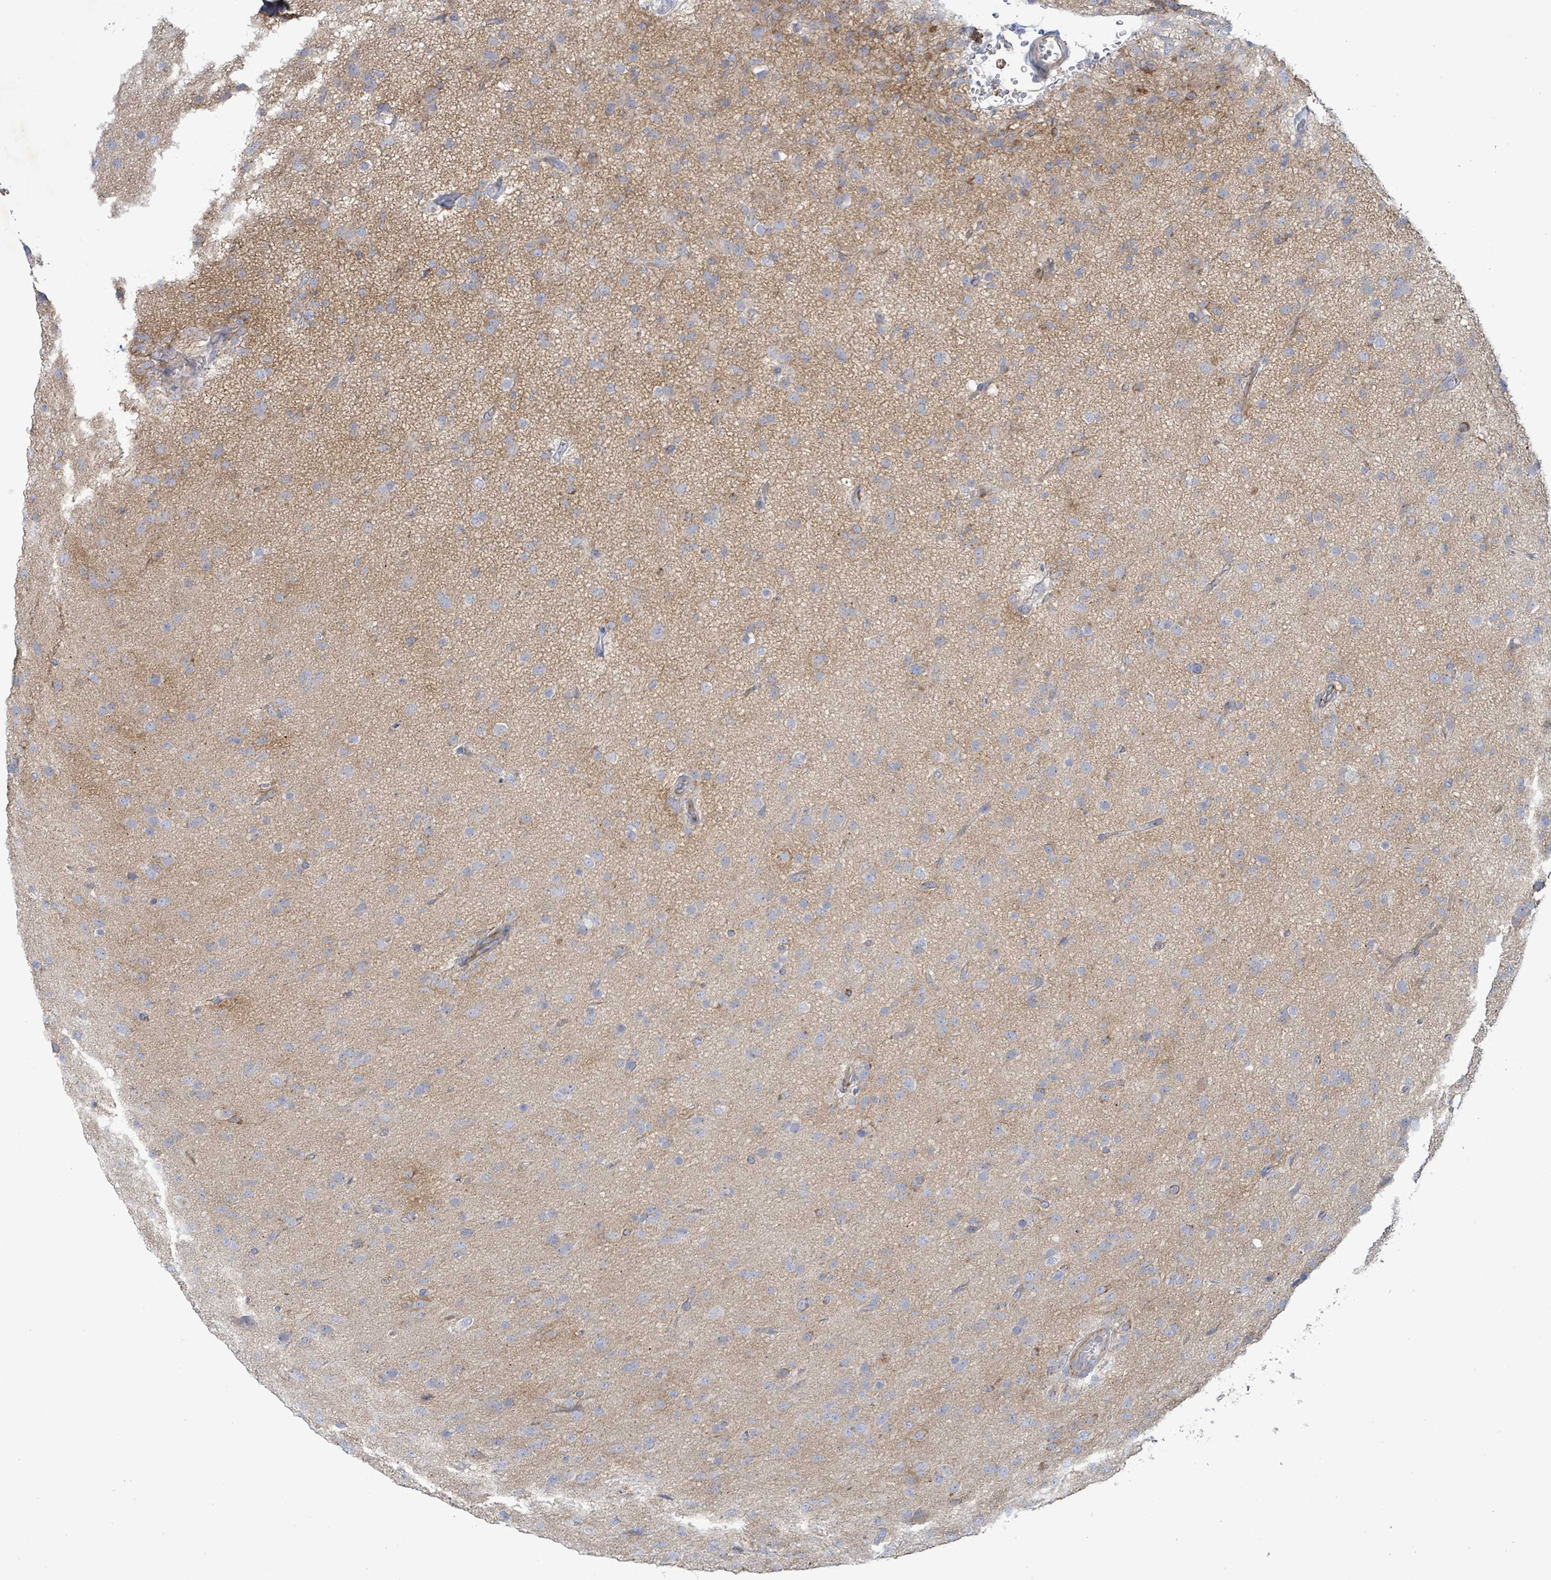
{"staining": {"intensity": "negative", "quantity": "none", "location": "none"}, "tissue": "glioma", "cell_type": "Tumor cells", "image_type": "cancer", "snomed": [{"axis": "morphology", "description": "Glioma, malignant, Low grade"}, {"axis": "topography", "description": "Brain"}], "caption": "A histopathology image of glioma stained for a protein demonstrates no brown staining in tumor cells.", "gene": "ALG12", "patient": {"sex": "male", "age": 65}}